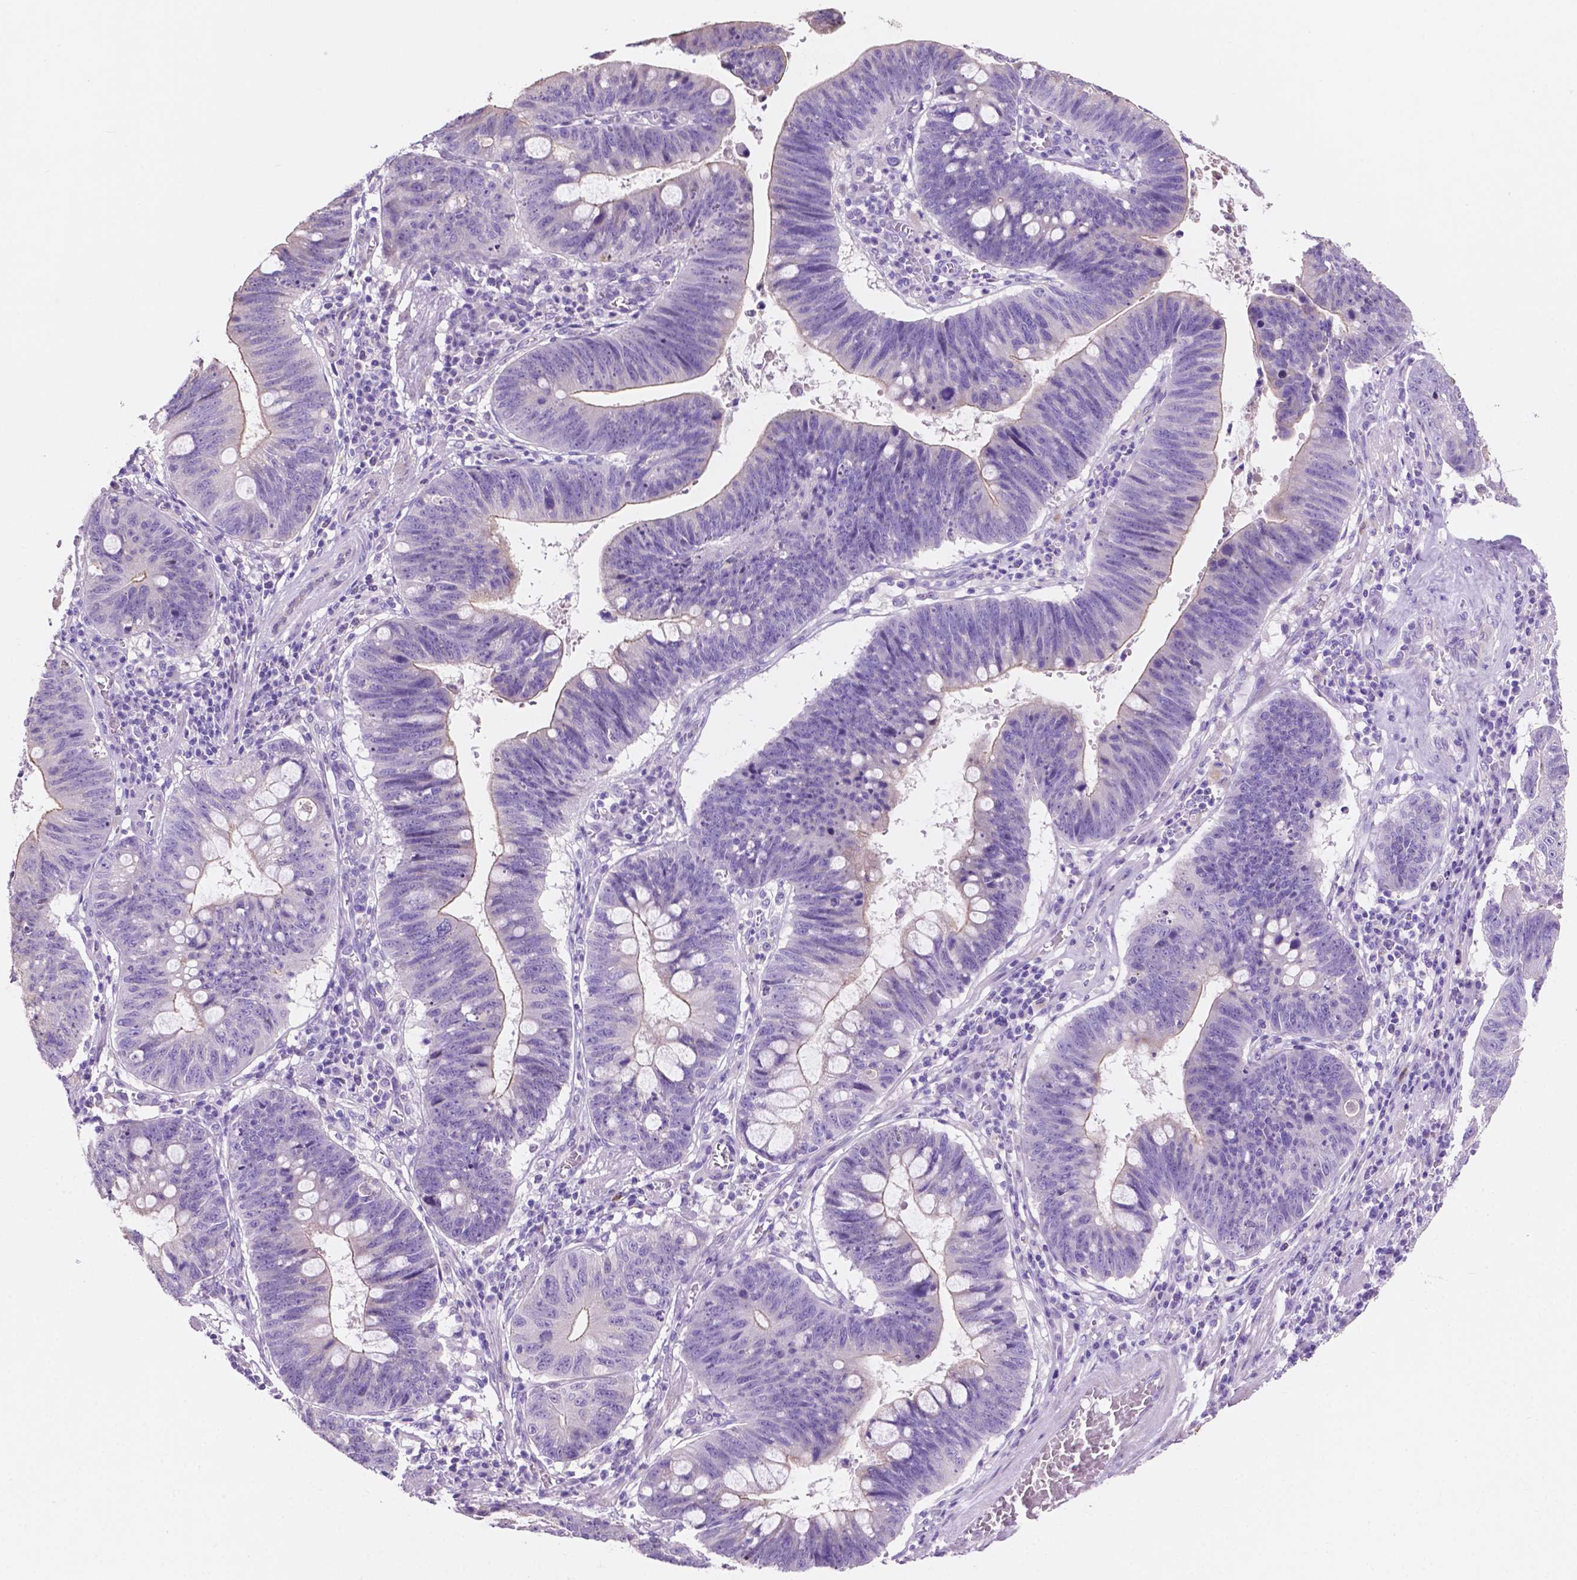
{"staining": {"intensity": "weak", "quantity": "<25%", "location": "cytoplasmic/membranous"}, "tissue": "stomach cancer", "cell_type": "Tumor cells", "image_type": "cancer", "snomed": [{"axis": "morphology", "description": "Adenocarcinoma, NOS"}, {"axis": "topography", "description": "Stomach"}], "caption": "IHC of adenocarcinoma (stomach) demonstrates no staining in tumor cells.", "gene": "CLDN17", "patient": {"sex": "male", "age": 59}}